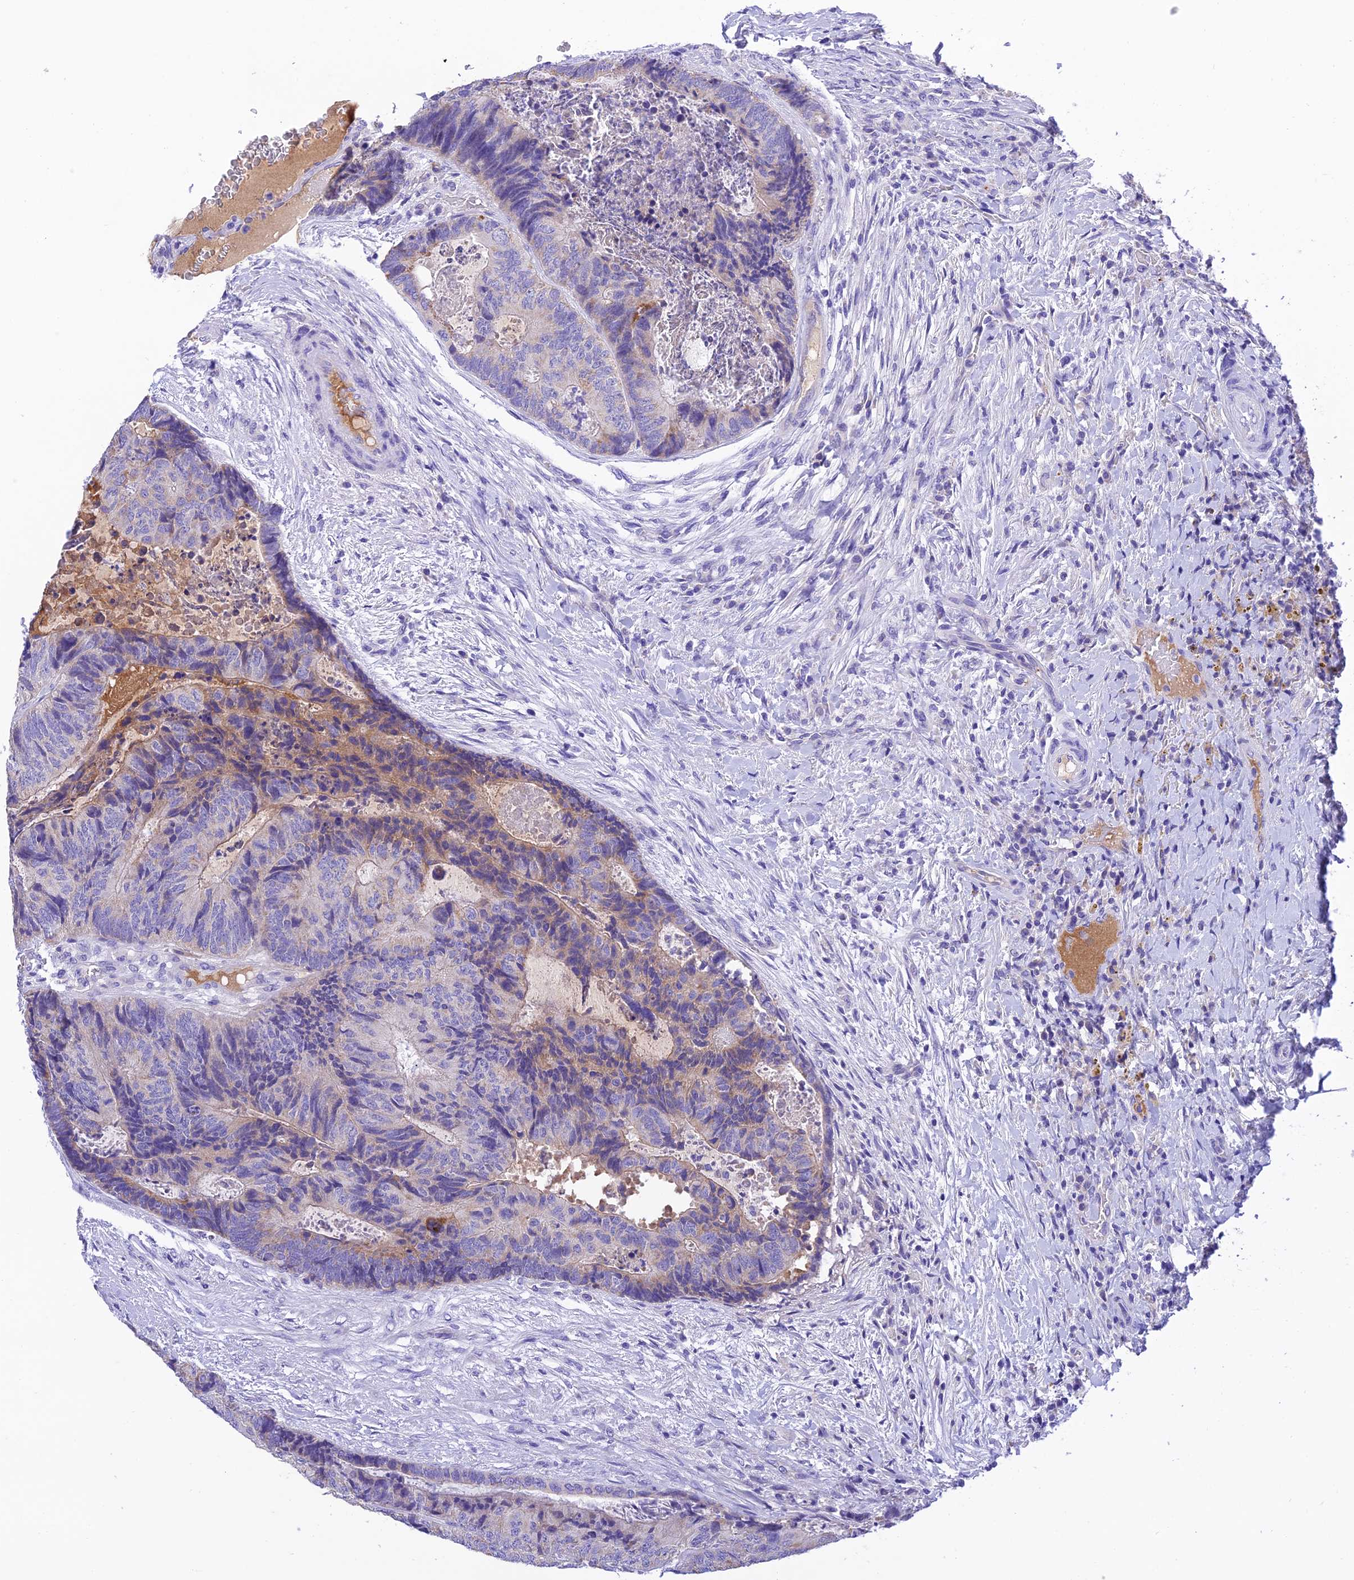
{"staining": {"intensity": "moderate", "quantity": "<25%", "location": "cytoplasmic/membranous"}, "tissue": "colorectal cancer", "cell_type": "Tumor cells", "image_type": "cancer", "snomed": [{"axis": "morphology", "description": "Adenocarcinoma, NOS"}, {"axis": "topography", "description": "Colon"}], "caption": "IHC histopathology image of neoplastic tissue: colorectal adenocarcinoma stained using immunohistochemistry (IHC) exhibits low levels of moderate protein expression localized specifically in the cytoplasmic/membranous of tumor cells, appearing as a cytoplasmic/membranous brown color.", "gene": "MS4A5", "patient": {"sex": "female", "age": 67}}